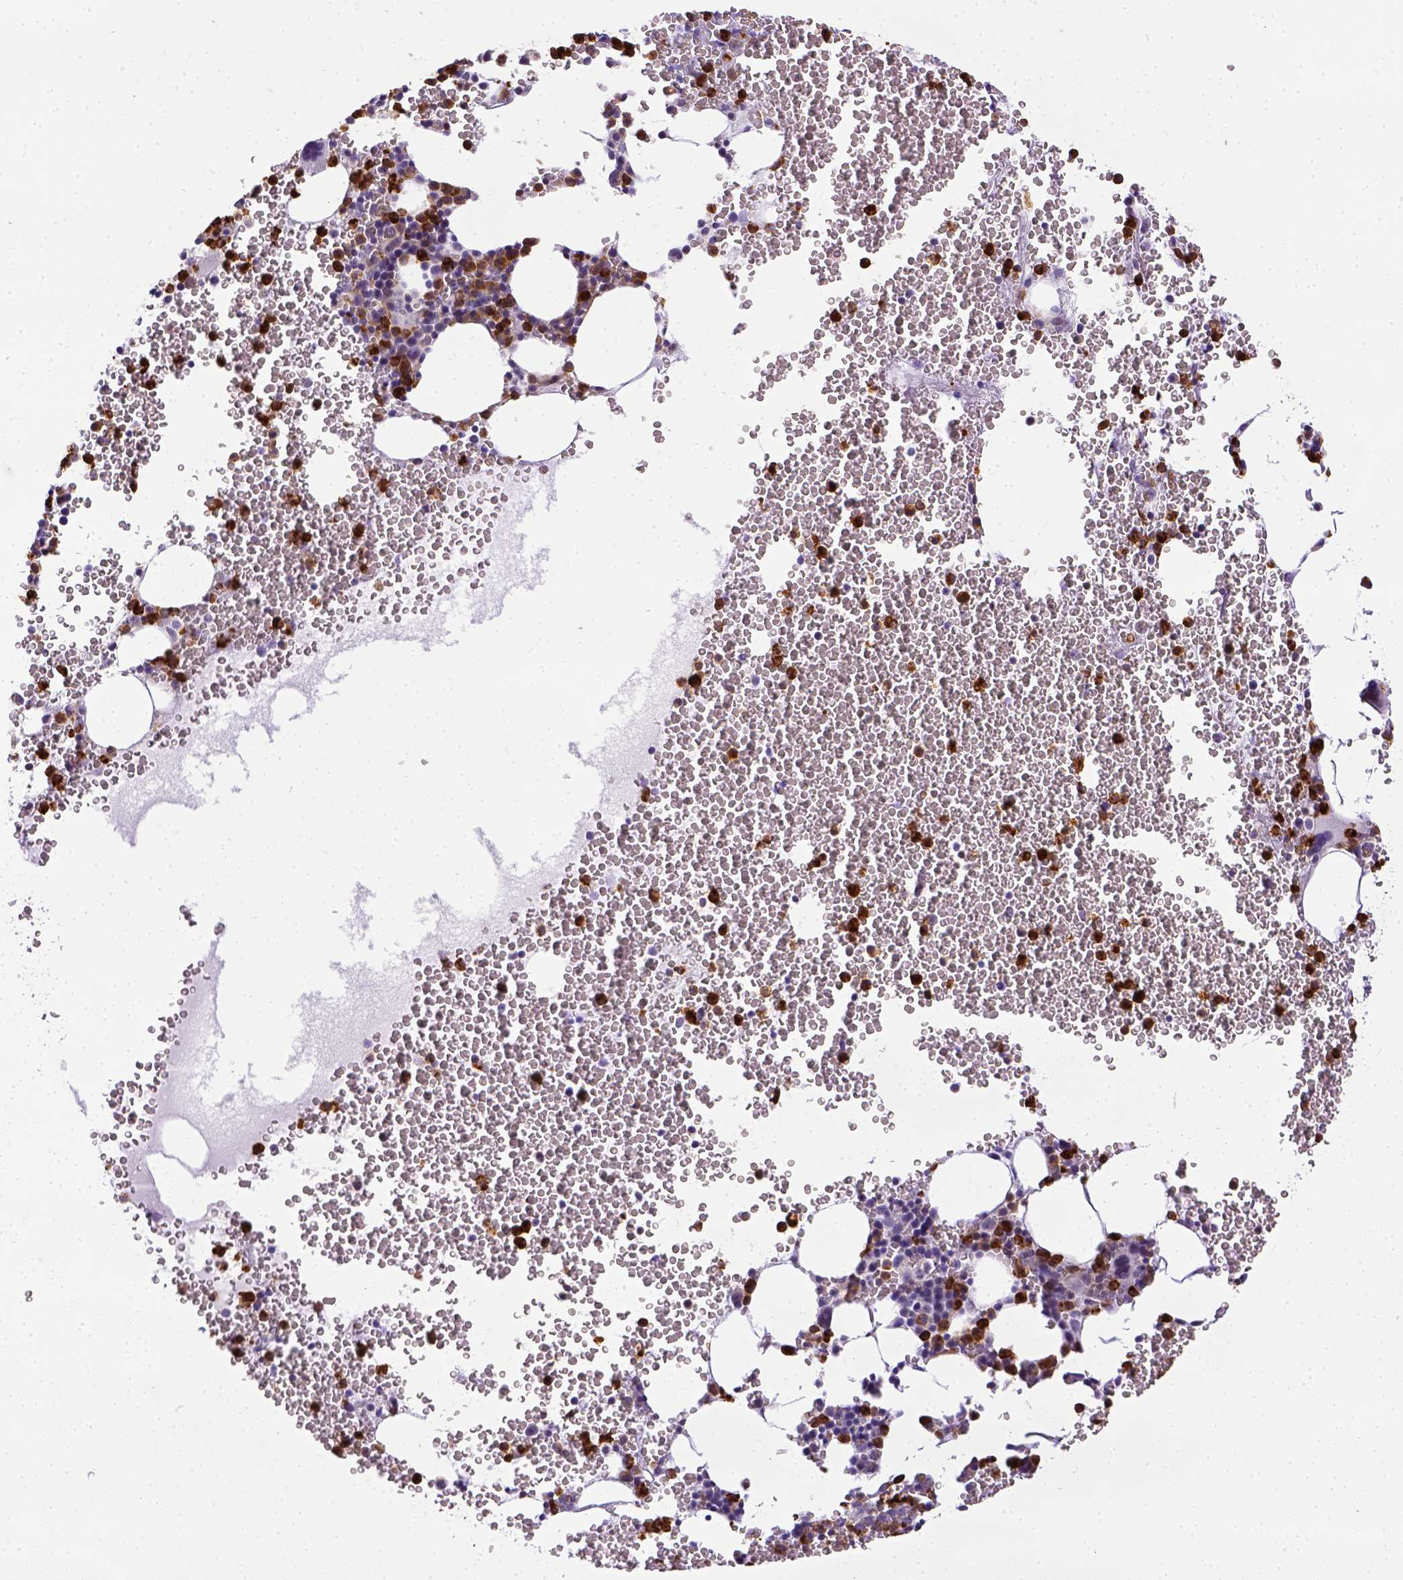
{"staining": {"intensity": "strong", "quantity": "25%-75%", "location": "cytoplasmic/membranous,nuclear"}, "tissue": "bone marrow", "cell_type": "Hematopoietic cells", "image_type": "normal", "snomed": [{"axis": "morphology", "description": "Normal tissue, NOS"}, {"axis": "topography", "description": "Bone marrow"}], "caption": "Immunohistochemistry micrograph of benign bone marrow stained for a protein (brown), which demonstrates high levels of strong cytoplasmic/membranous,nuclear staining in about 25%-75% of hematopoietic cells.", "gene": "ITGAM", "patient": {"sex": "male", "age": 82}}